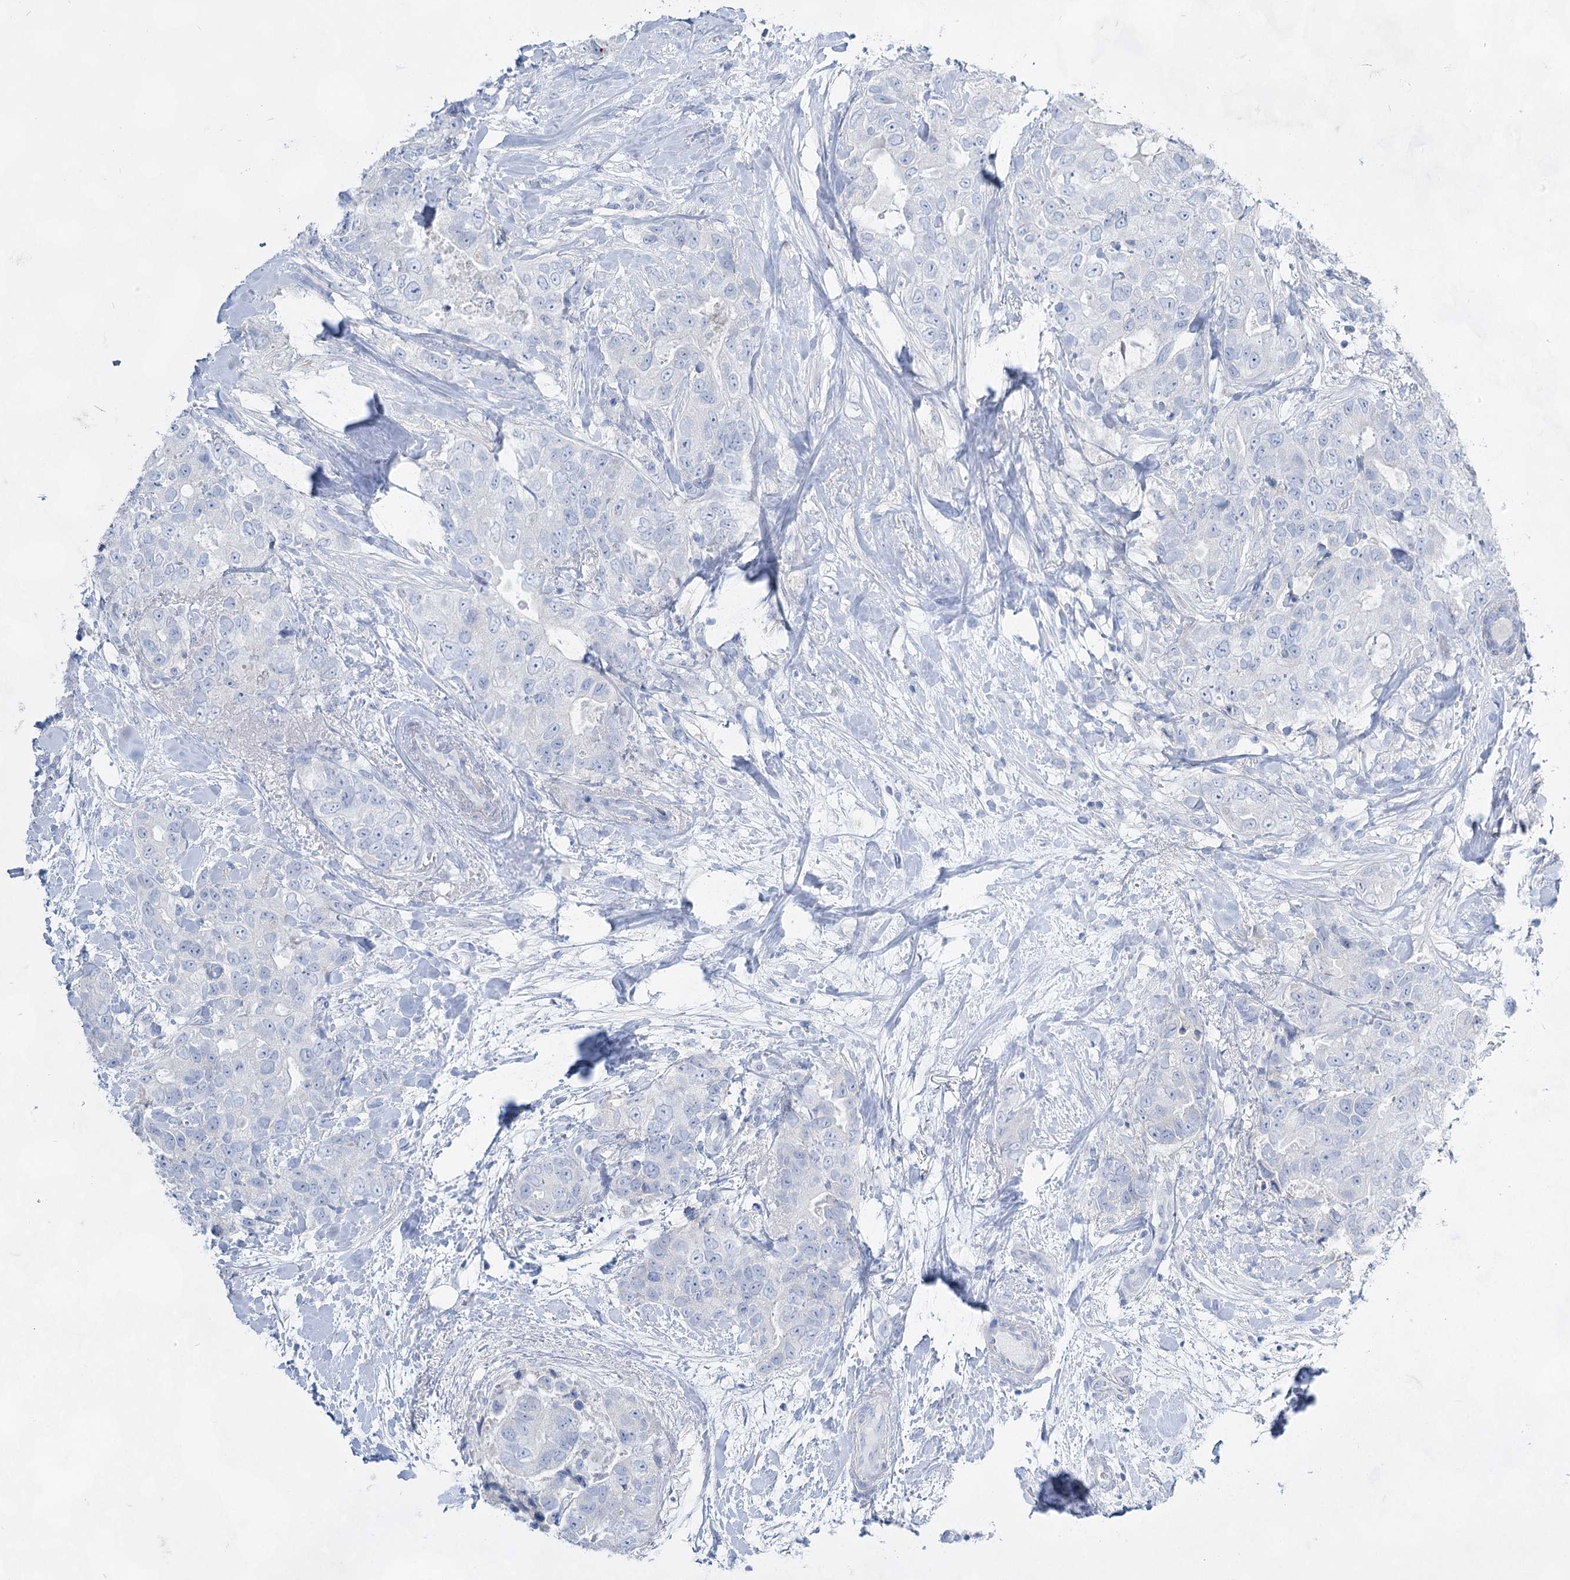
{"staining": {"intensity": "negative", "quantity": "none", "location": "none"}, "tissue": "breast cancer", "cell_type": "Tumor cells", "image_type": "cancer", "snomed": [{"axis": "morphology", "description": "Duct carcinoma"}, {"axis": "topography", "description": "Breast"}], "caption": "This photomicrograph is of breast invasive ductal carcinoma stained with immunohistochemistry (IHC) to label a protein in brown with the nuclei are counter-stained blue. There is no positivity in tumor cells.", "gene": "ACRV1", "patient": {"sex": "female", "age": 62}}